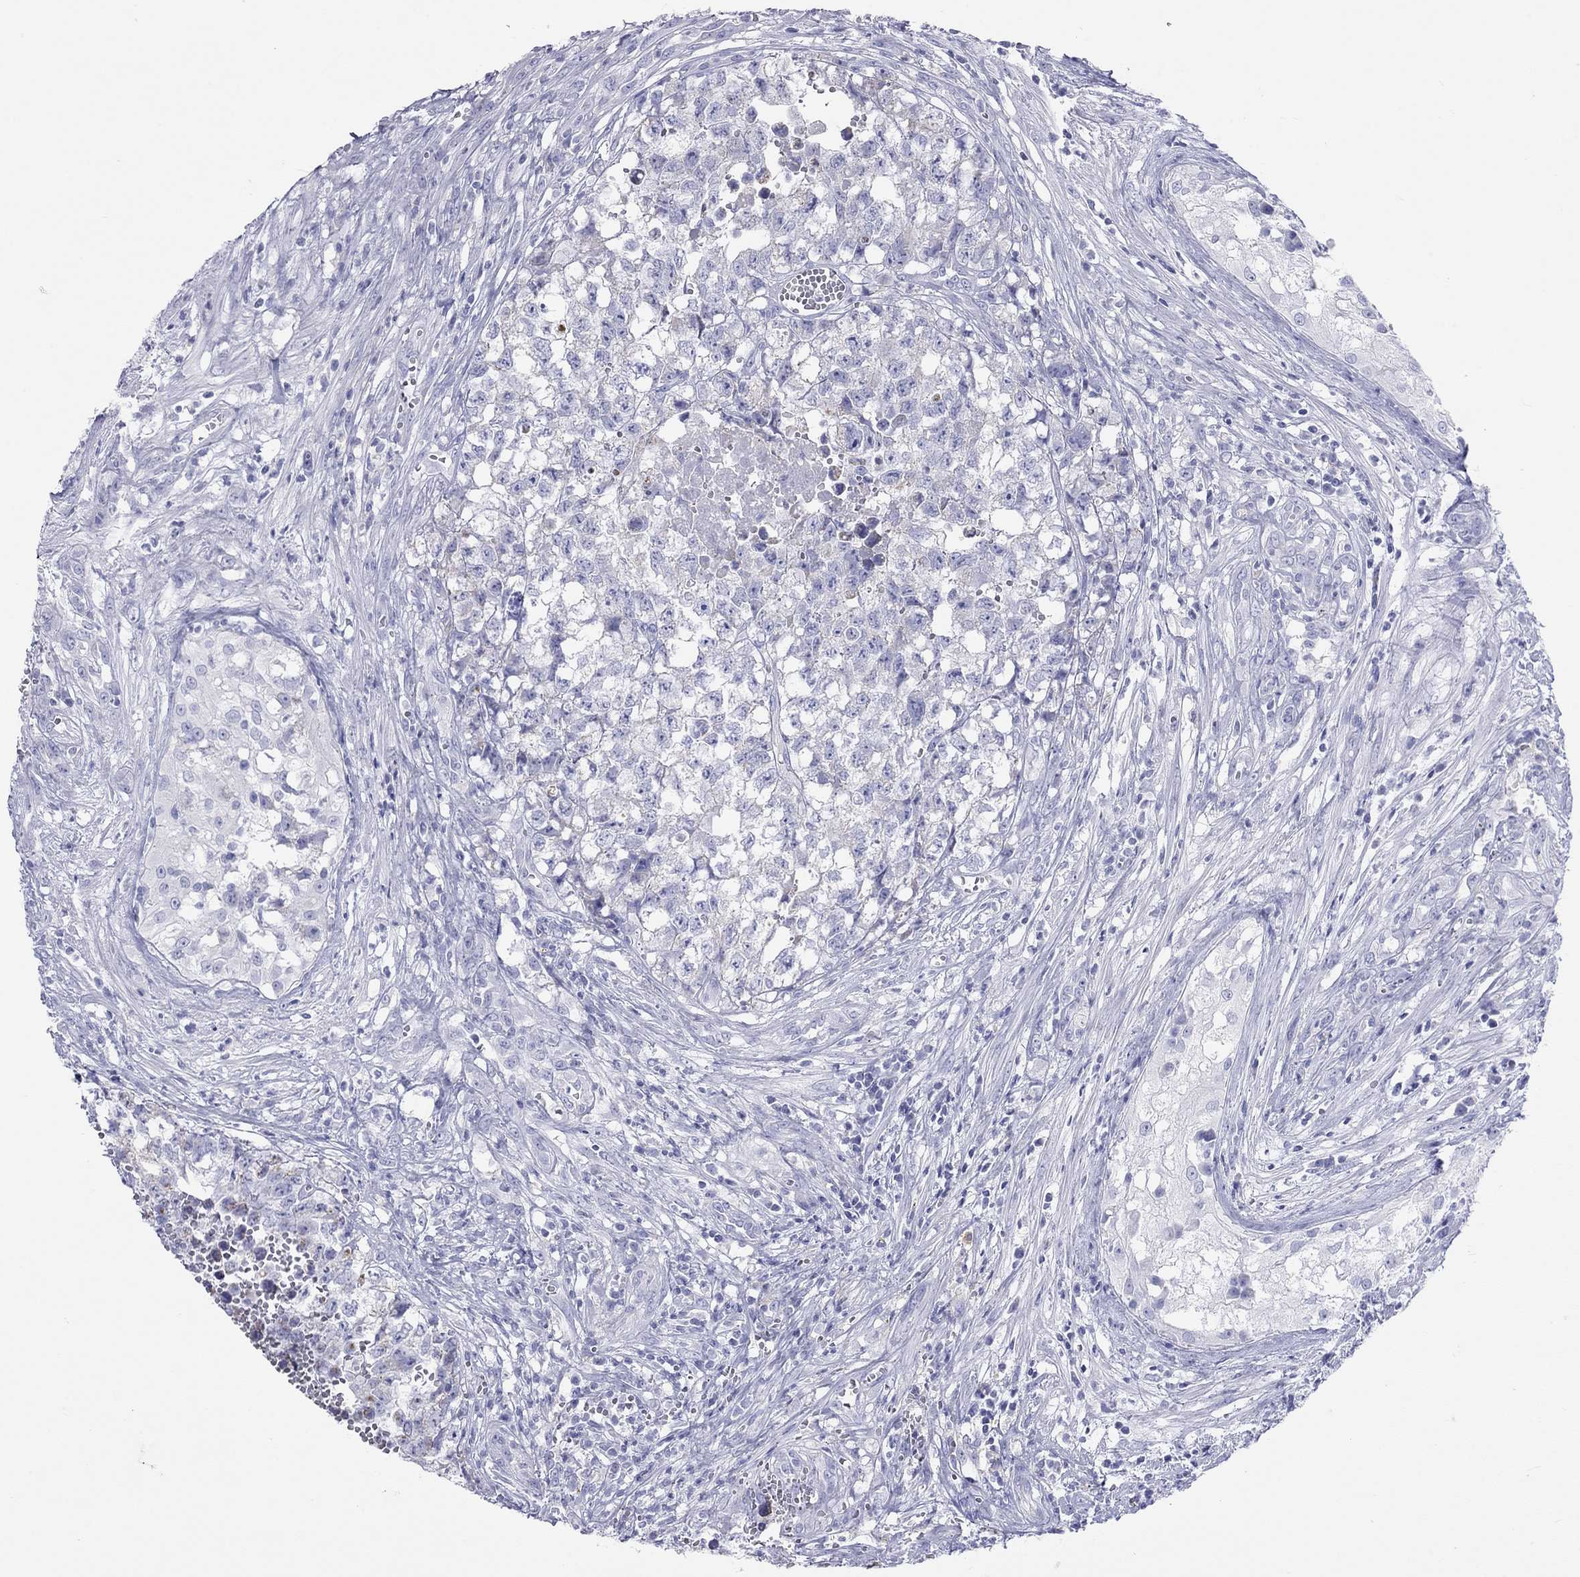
{"staining": {"intensity": "negative", "quantity": "none", "location": "none"}, "tissue": "testis cancer", "cell_type": "Tumor cells", "image_type": "cancer", "snomed": [{"axis": "morphology", "description": "Seminoma, NOS"}, {"axis": "morphology", "description": "Carcinoma, Embryonal, NOS"}, {"axis": "topography", "description": "Testis"}], "caption": "High power microscopy histopathology image of an immunohistochemistry (IHC) photomicrograph of testis cancer, revealing no significant staining in tumor cells.", "gene": "DPY19L2", "patient": {"sex": "male", "age": 22}}